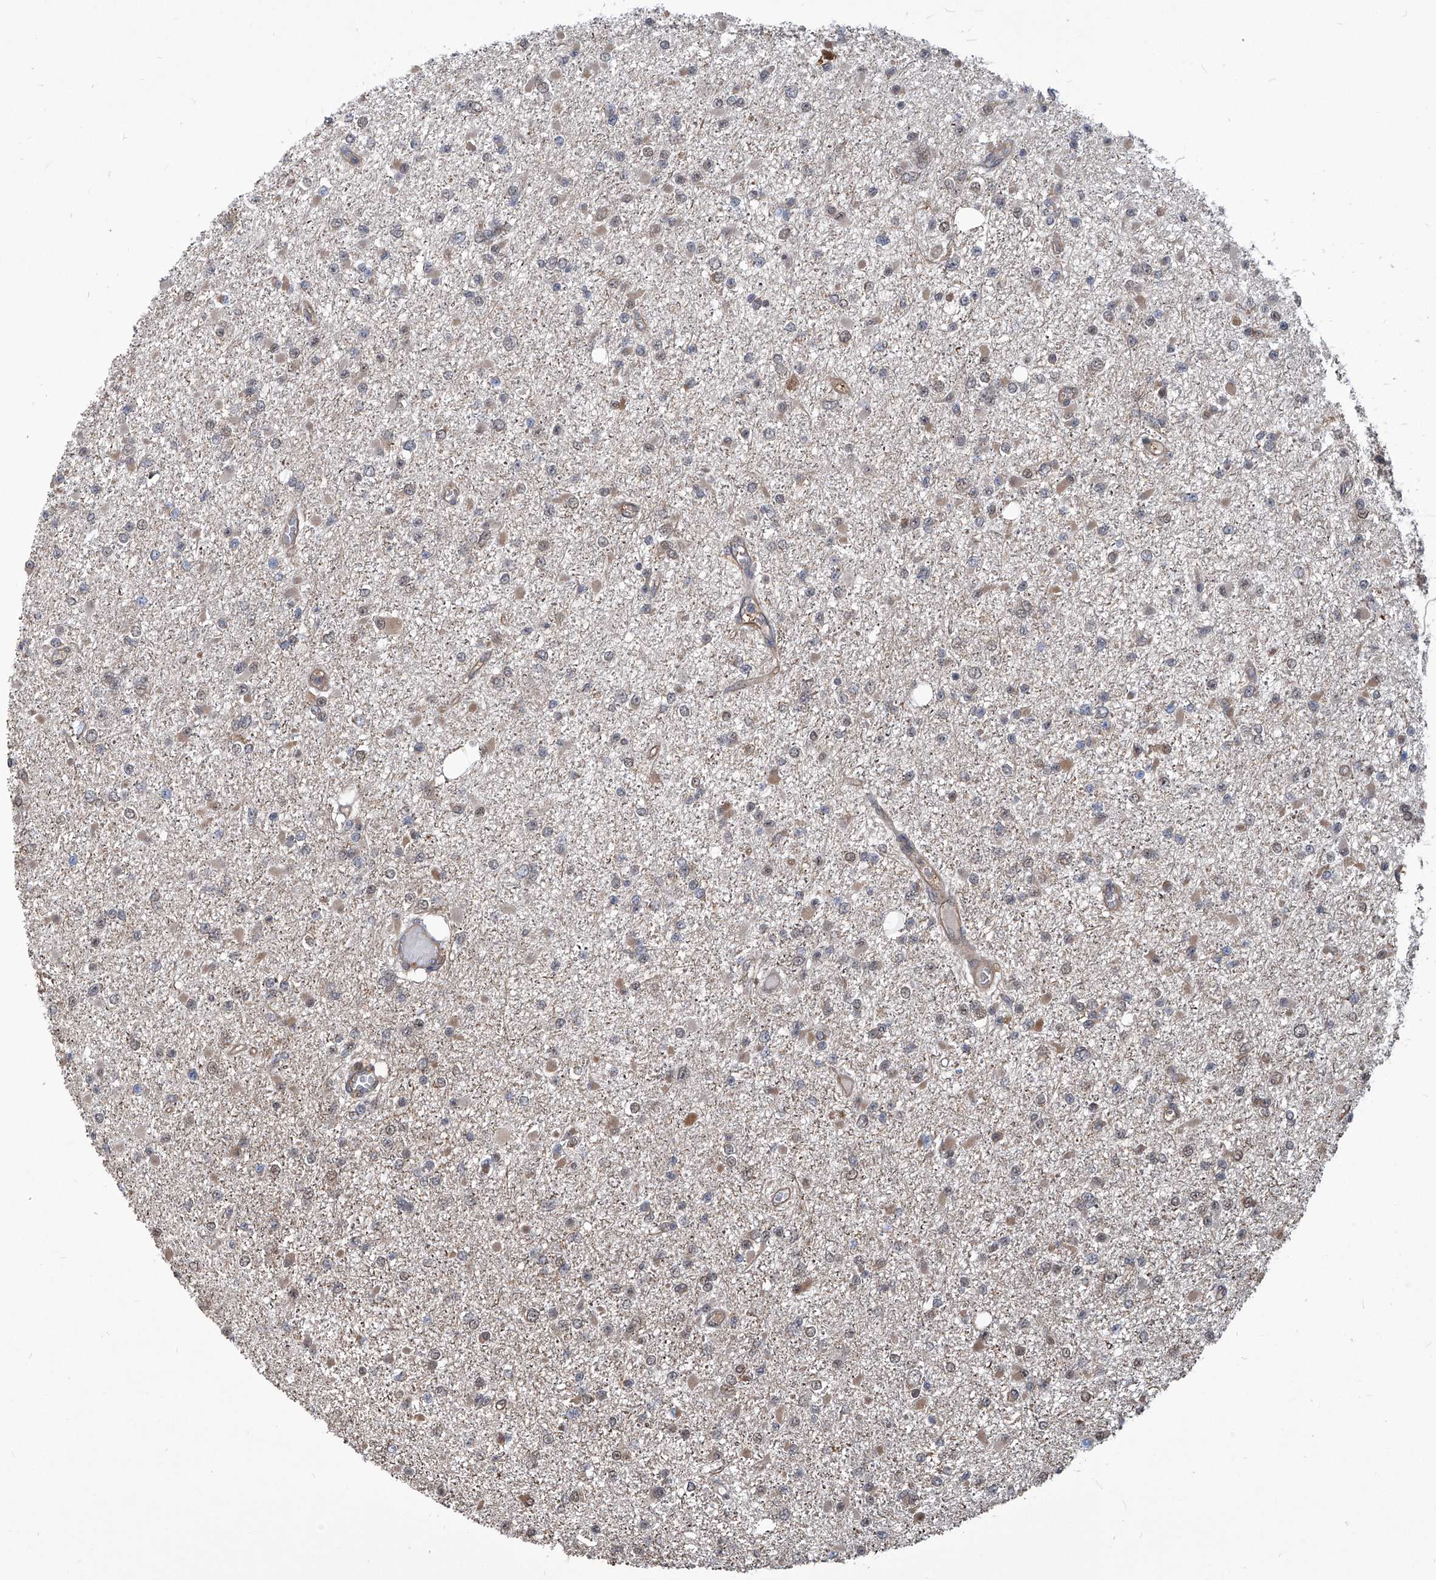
{"staining": {"intensity": "negative", "quantity": "none", "location": "none"}, "tissue": "glioma", "cell_type": "Tumor cells", "image_type": "cancer", "snomed": [{"axis": "morphology", "description": "Glioma, malignant, Low grade"}, {"axis": "topography", "description": "Brain"}], "caption": "Malignant low-grade glioma stained for a protein using immunohistochemistry demonstrates no expression tumor cells.", "gene": "PSMB1", "patient": {"sex": "female", "age": 22}}